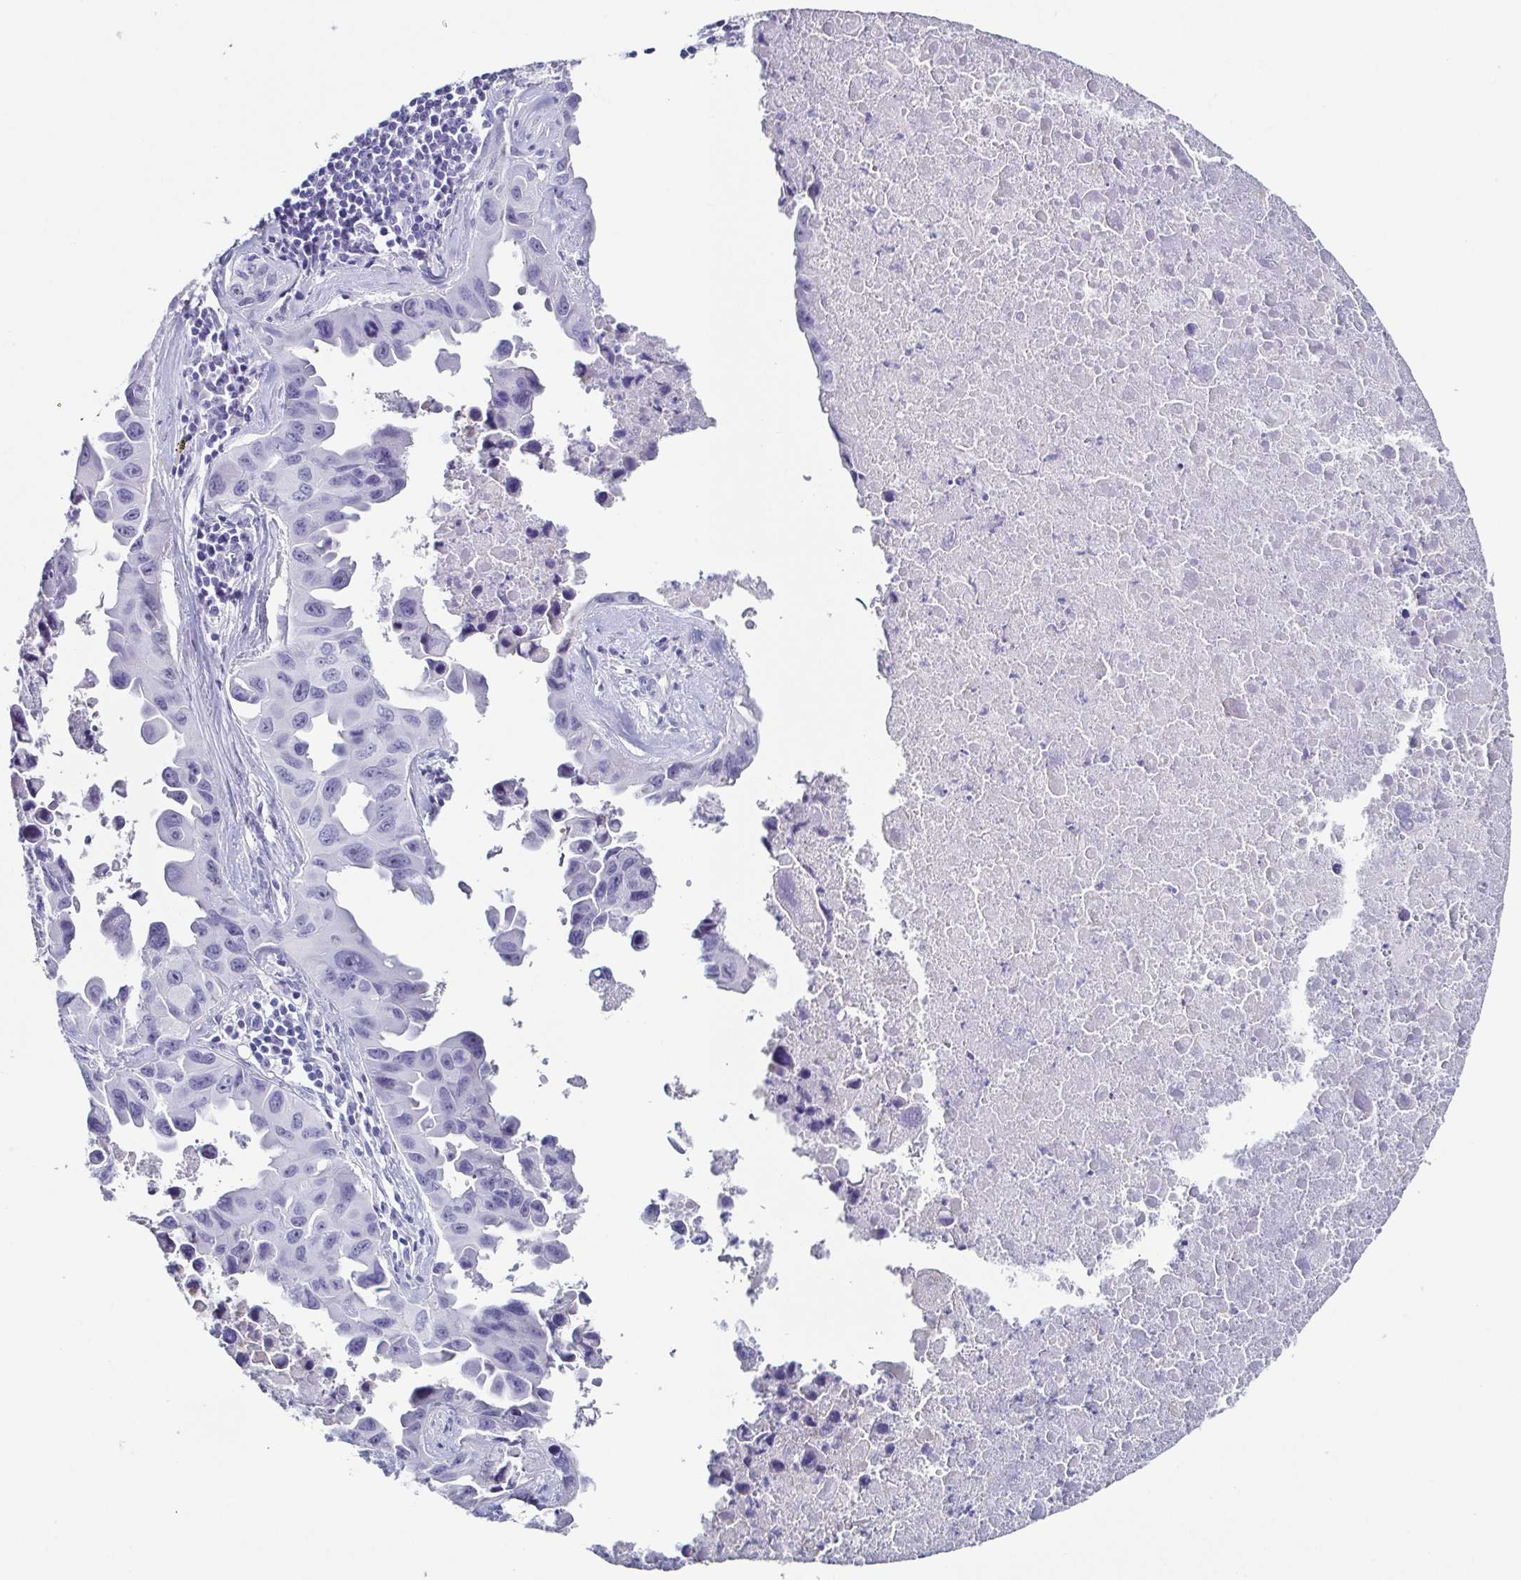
{"staining": {"intensity": "negative", "quantity": "none", "location": "none"}, "tissue": "lung cancer", "cell_type": "Tumor cells", "image_type": "cancer", "snomed": [{"axis": "morphology", "description": "Adenocarcinoma, NOS"}, {"axis": "topography", "description": "Lymph node"}, {"axis": "topography", "description": "Lung"}], "caption": "The immunohistochemistry (IHC) image has no significant staining in tumor cells of lung cancer tissue.", "gene": "TNNT2", "patient": {"sex": "male", "age": 64}}